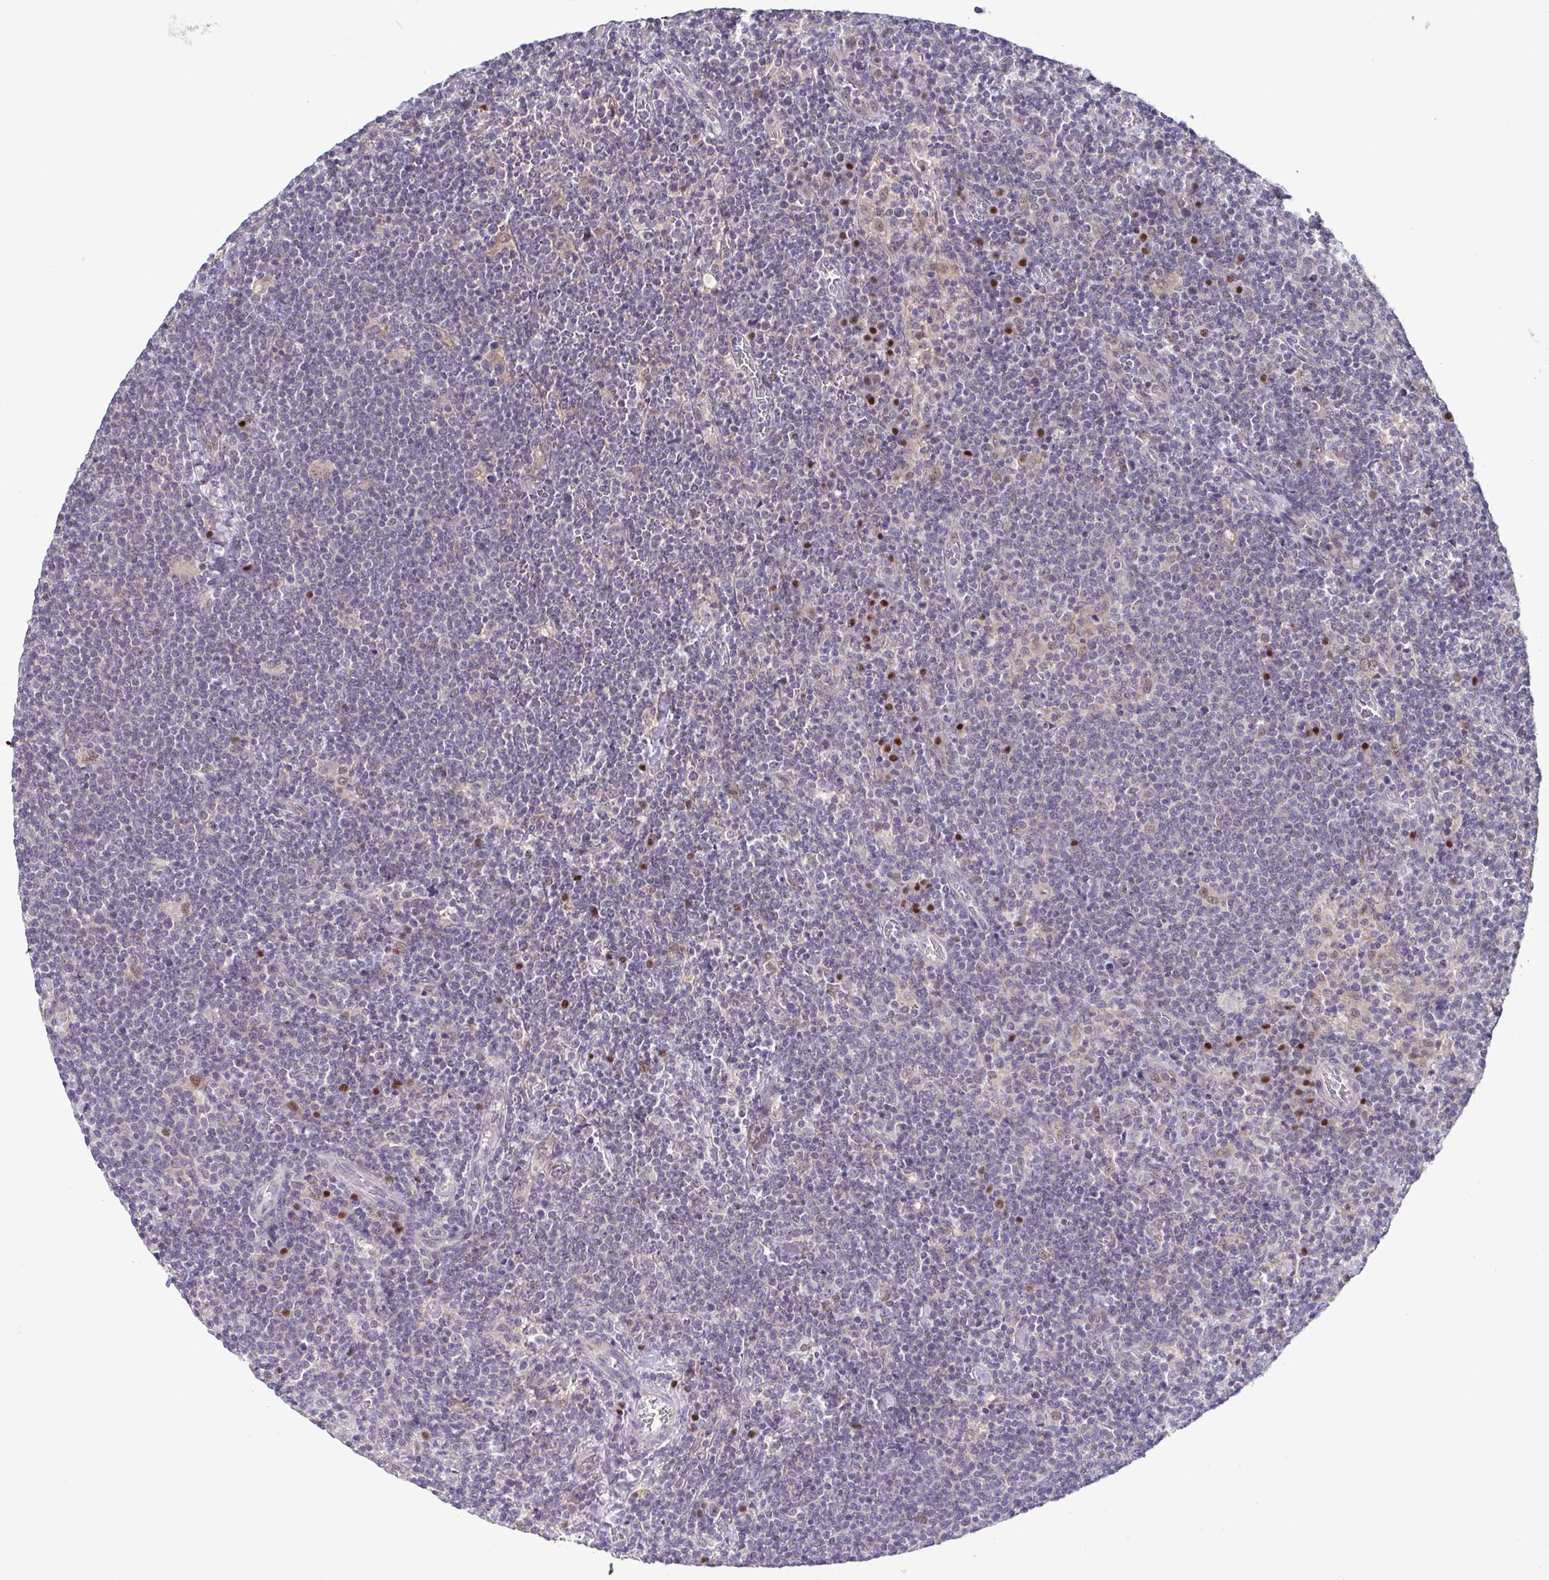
{"staining": {"intensity": "negative", "quantity": "none", "location": "none"}, "tissue": "lymphoma", "cell_type": "Tumor cells", "image_type": "cancer", "snomed": [{"axis": "morphology", "description": "Malignant lymphoma, non-Hodgkin's type, High grade"}, {"axis": "topography", "description": "Lymph node"}], "caption": "Lymphoma was stained to show a protein in brown. There is no significant positivity in tumor cells. (Stains: DAB (3,3'-diaminobenzidine) immunohistochemistry (IHC) with hematoxylin counter stain, Microscopy: brightfield microscopy at high magnification).", "gene": "UBE2Q1", "patient": {"sex": "male", "age": 61}}